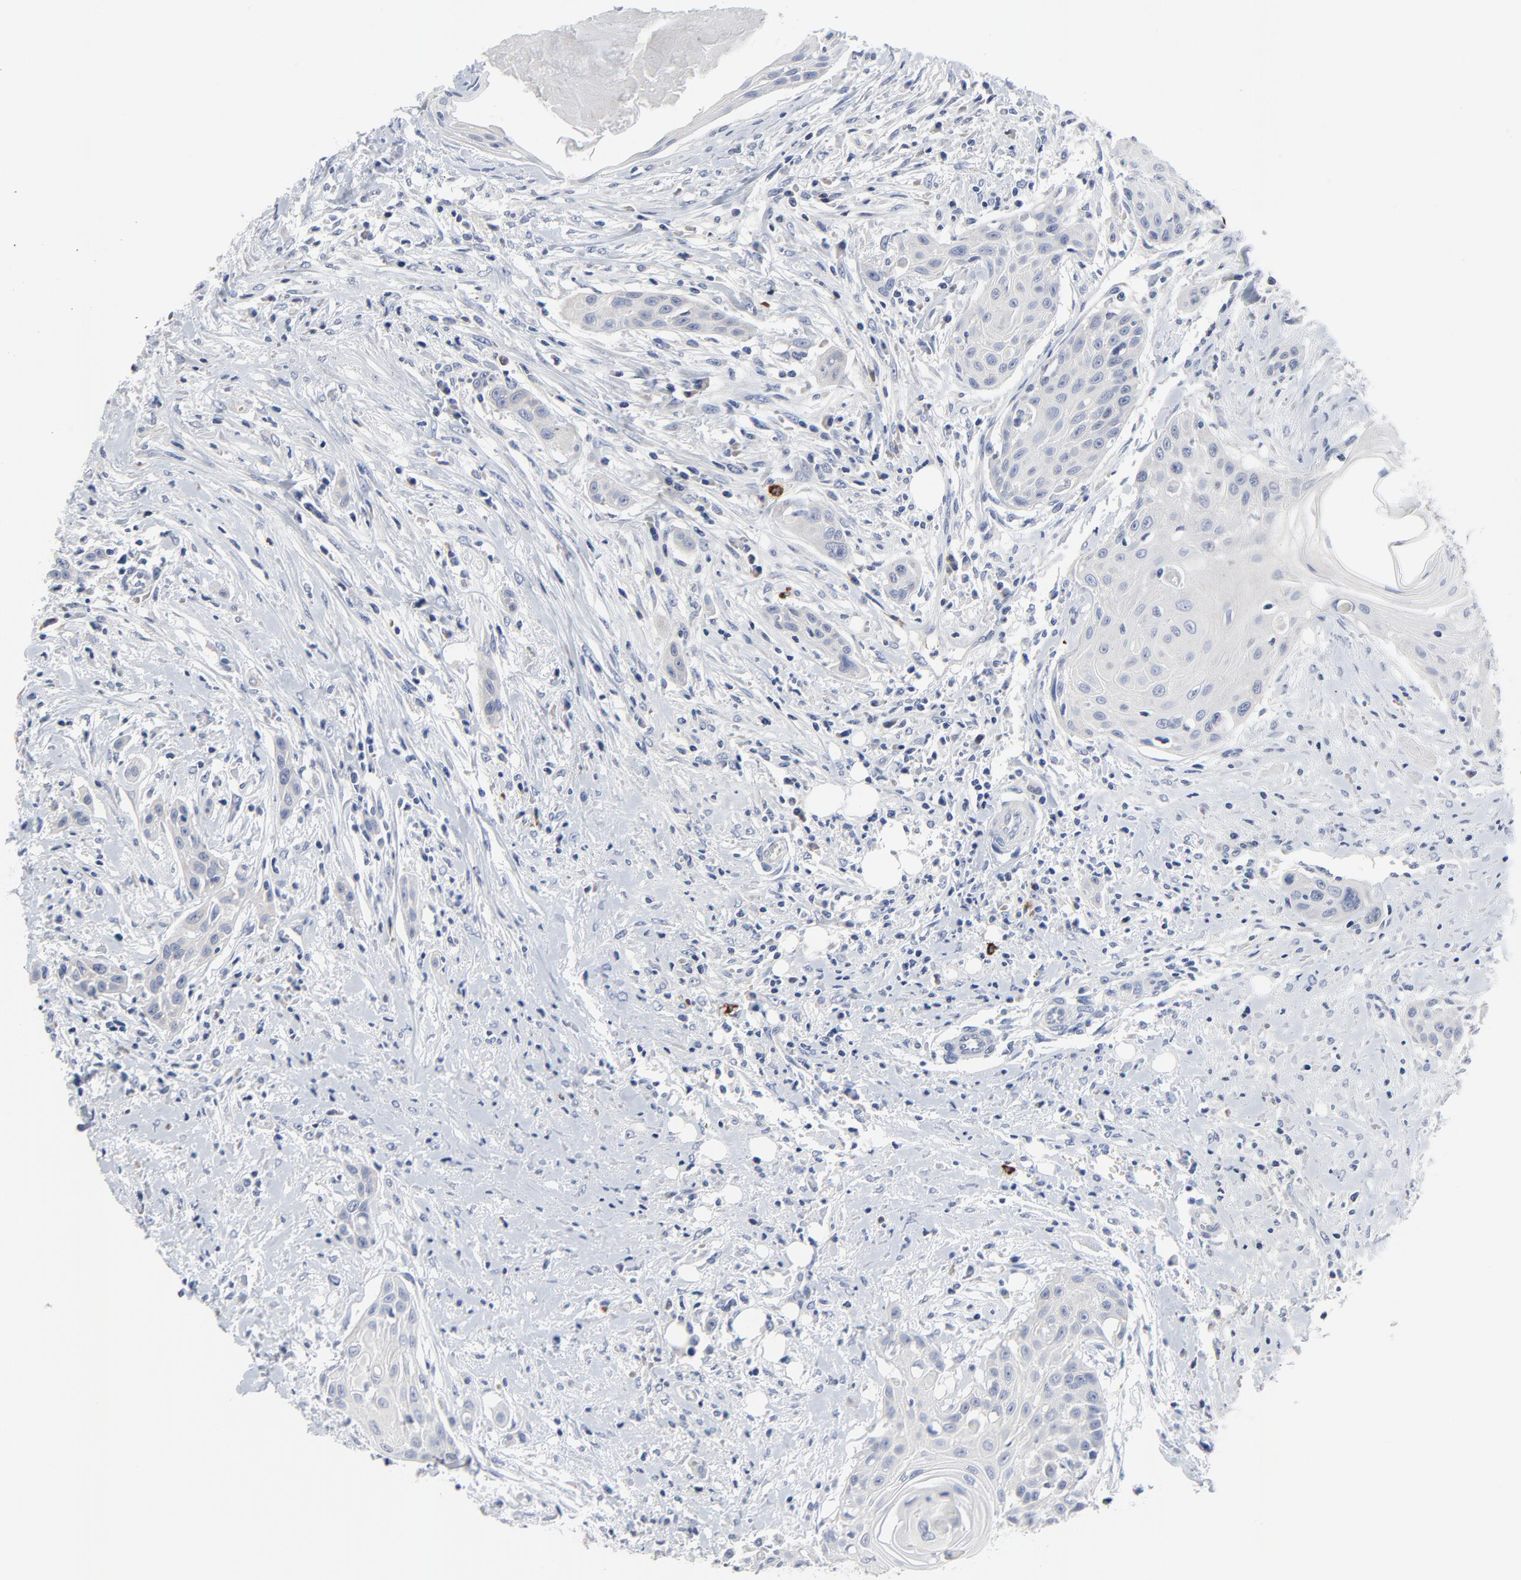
{"staining": {"intensity": "negative", "quantity": "none", "location": "none"}, "tissue": "head and neck cancer", "cell_type": "Tumor cells", "image_type": "cancer", "snomed": [{"axis": "morphology", "description": "Squamous cell carcinoma, NOS"}, {"axis": "morphology", "description": "Squamous cell carcinoma, metastatic, NOS"}, {"axis": "topography", "description": "Lymph node"}, {"axis": "topography", "description": "Salivary gland"}, {"axis": "topography", "description": "Head-Neck"}], "caption": "The histopathology image exhibits no staining of tumor cells in metastatic squamous cell carcinoma (head and neck).", "gene": "FBXL5", "patient": {"sex": "female", "age": 74}}